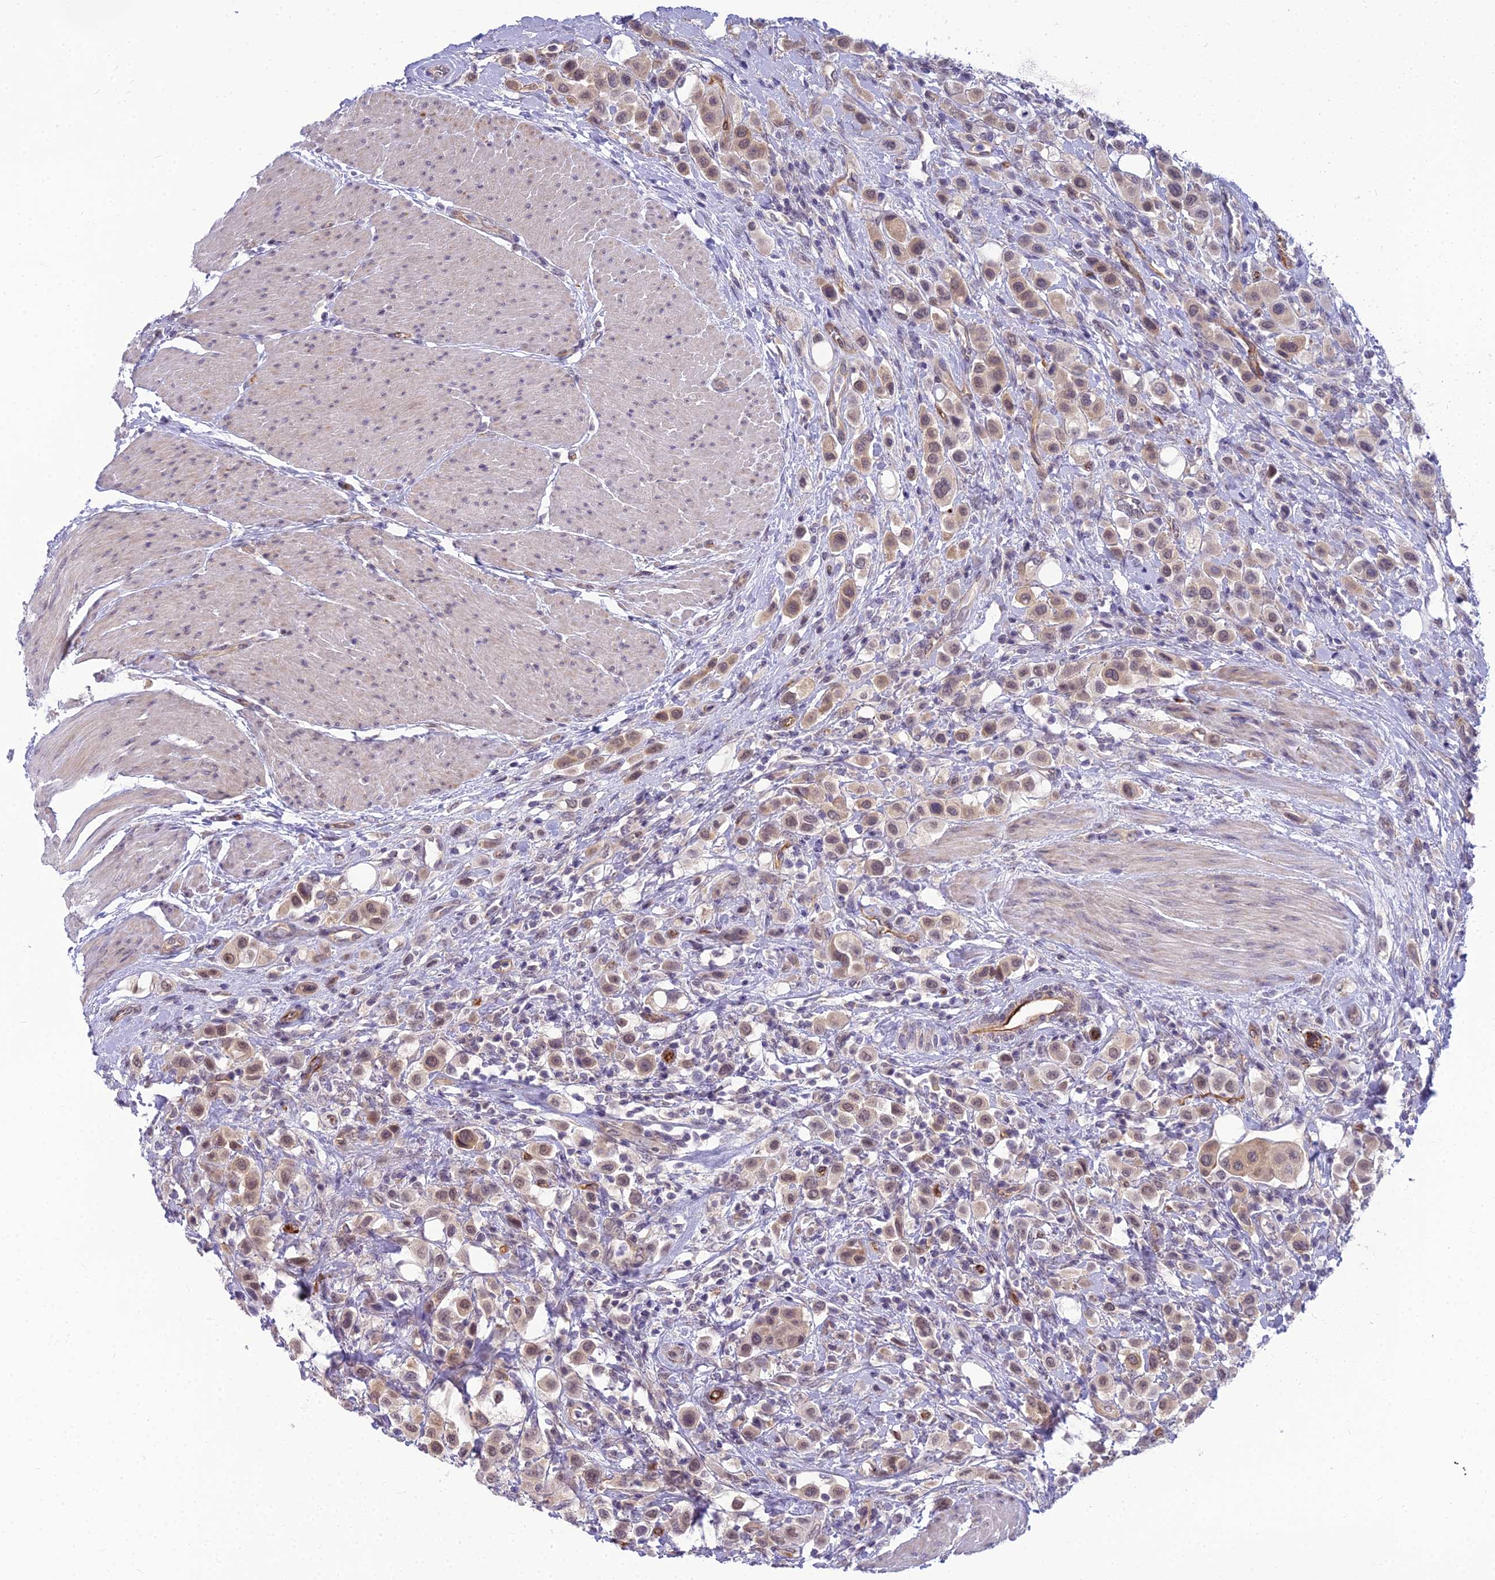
{"staining": {"intensity": "moderate", "quantity": ">75%", "location": "nuclear"}, "tissue": "urothelial cancer", "cell_type": "Tumor cells", "image_type": "cancer", "snomed": [{"axis": "morphology", "description": "Urothelial carcinoma, High grade"}, {"axis": "topography", "description": "Urinary bladder"}], "caption": "High-grade urothelial carcinoma tissue demonstrates moderate nuclear positivity in about >75% of tumor cells, visualized by immunohistochemistry.", "gene": "RGL3", "patient": {"sex": "male", "age": 50}}